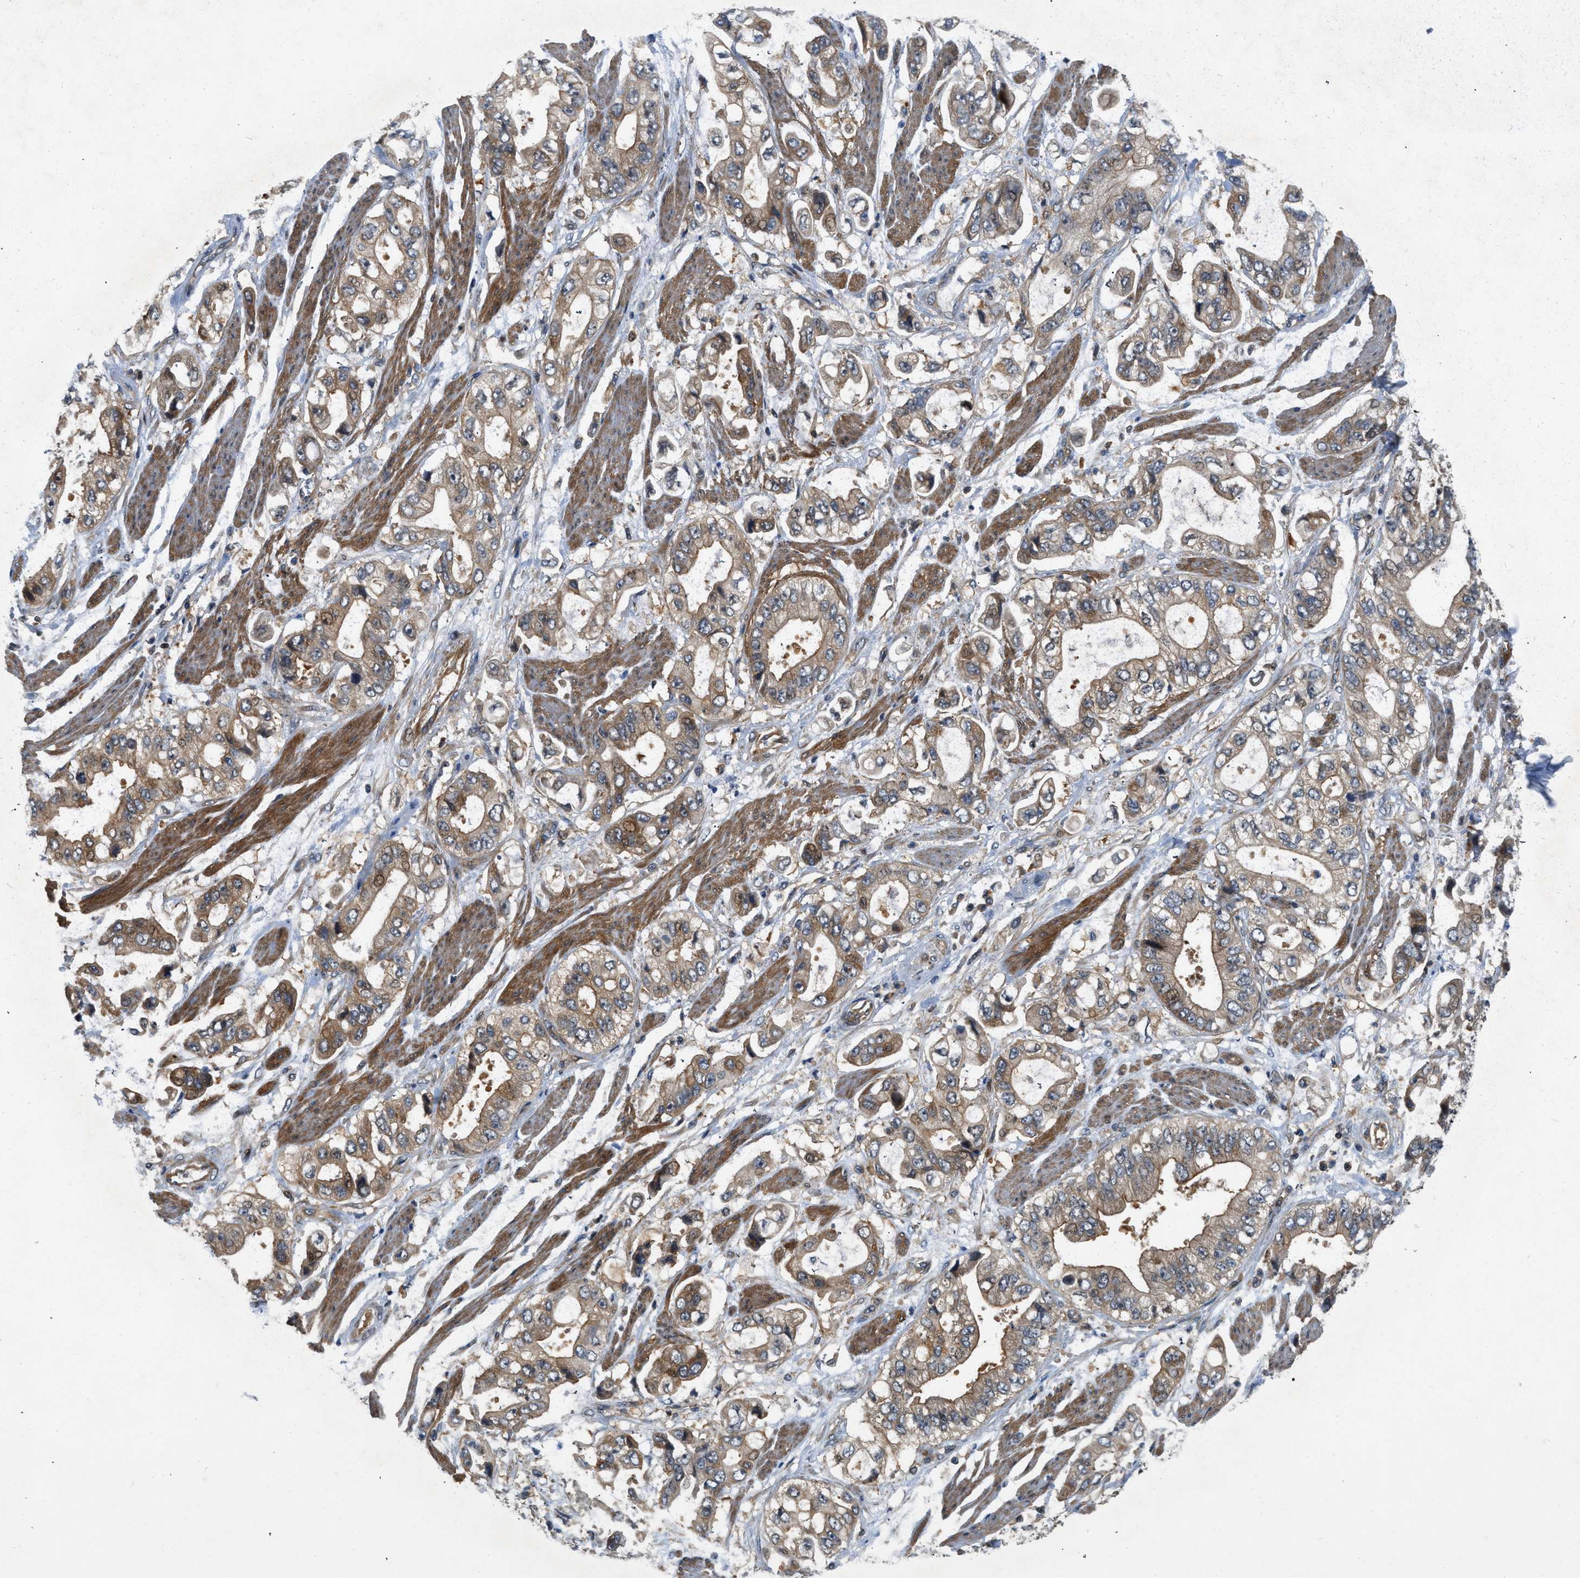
{"staining": {"intensity": "moderate", "quantity": ">75%", "location": "cytoplasmic/membranous"}, "tissue": "stomach cancer", "cell_type": "Tumor cells", "image_type": "cancer", "snomed": [{"axis": "morphology", "description": "Normal tissue, NOS"}, {"axis": "morphology", "description": "Adenocarcinoma, NOS"}, {"axis": "topography", "description": "Stomach"}], "caption": "This is a micrograph of immunohistochemistry staining of stomach cancer (adenocarcinoma), which shows moderate positivity in the cytoplasmic/membranous of tumor cells.", "gene": "GPR31", "patient": {"sex": "male", "age": 62}}